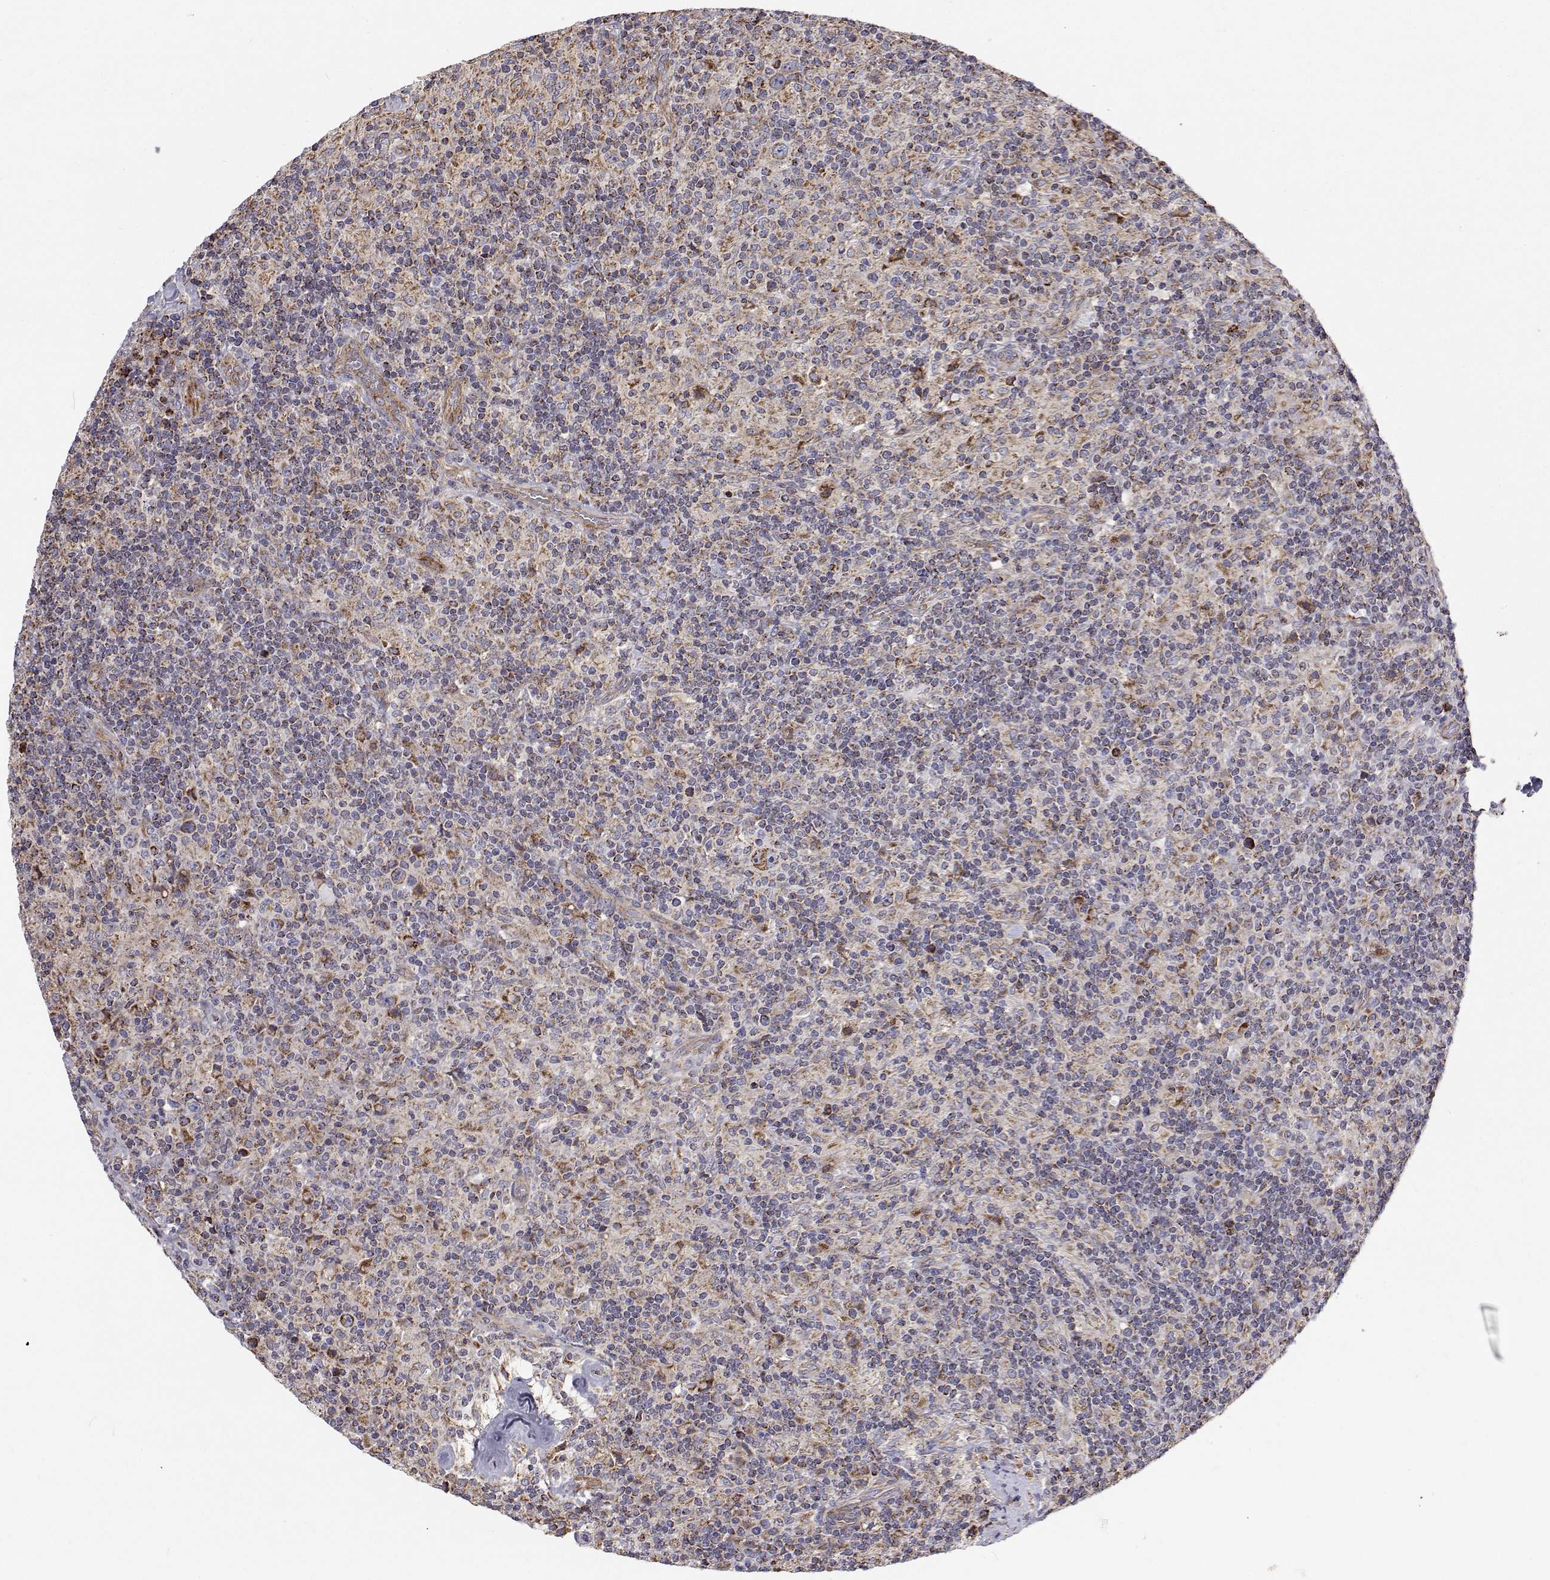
{"staining": {"intensity": "moderate", "quantity": "25%-75%", "location": "cytoplasmic/membranous"}, "tissue": "lymphoma", "cell_type": "Tumor cells", "image_type": "cancer", "snomed": [{"axis": "morphology", "description": "Hodgkin's disease, NOS"}, {"axis": "topography", "description": "Lymph node"}], "caption": "Immunohistochemical staining of Hodgkin's disease demonstrates moderate cytoplasmic/membranous protein staining in about 25%-75% of tumor cells. (IHC, brightfield microscopy, high magnification).", "gene": "SPICE1", "patient": {"sex": "male", "age": 70}}